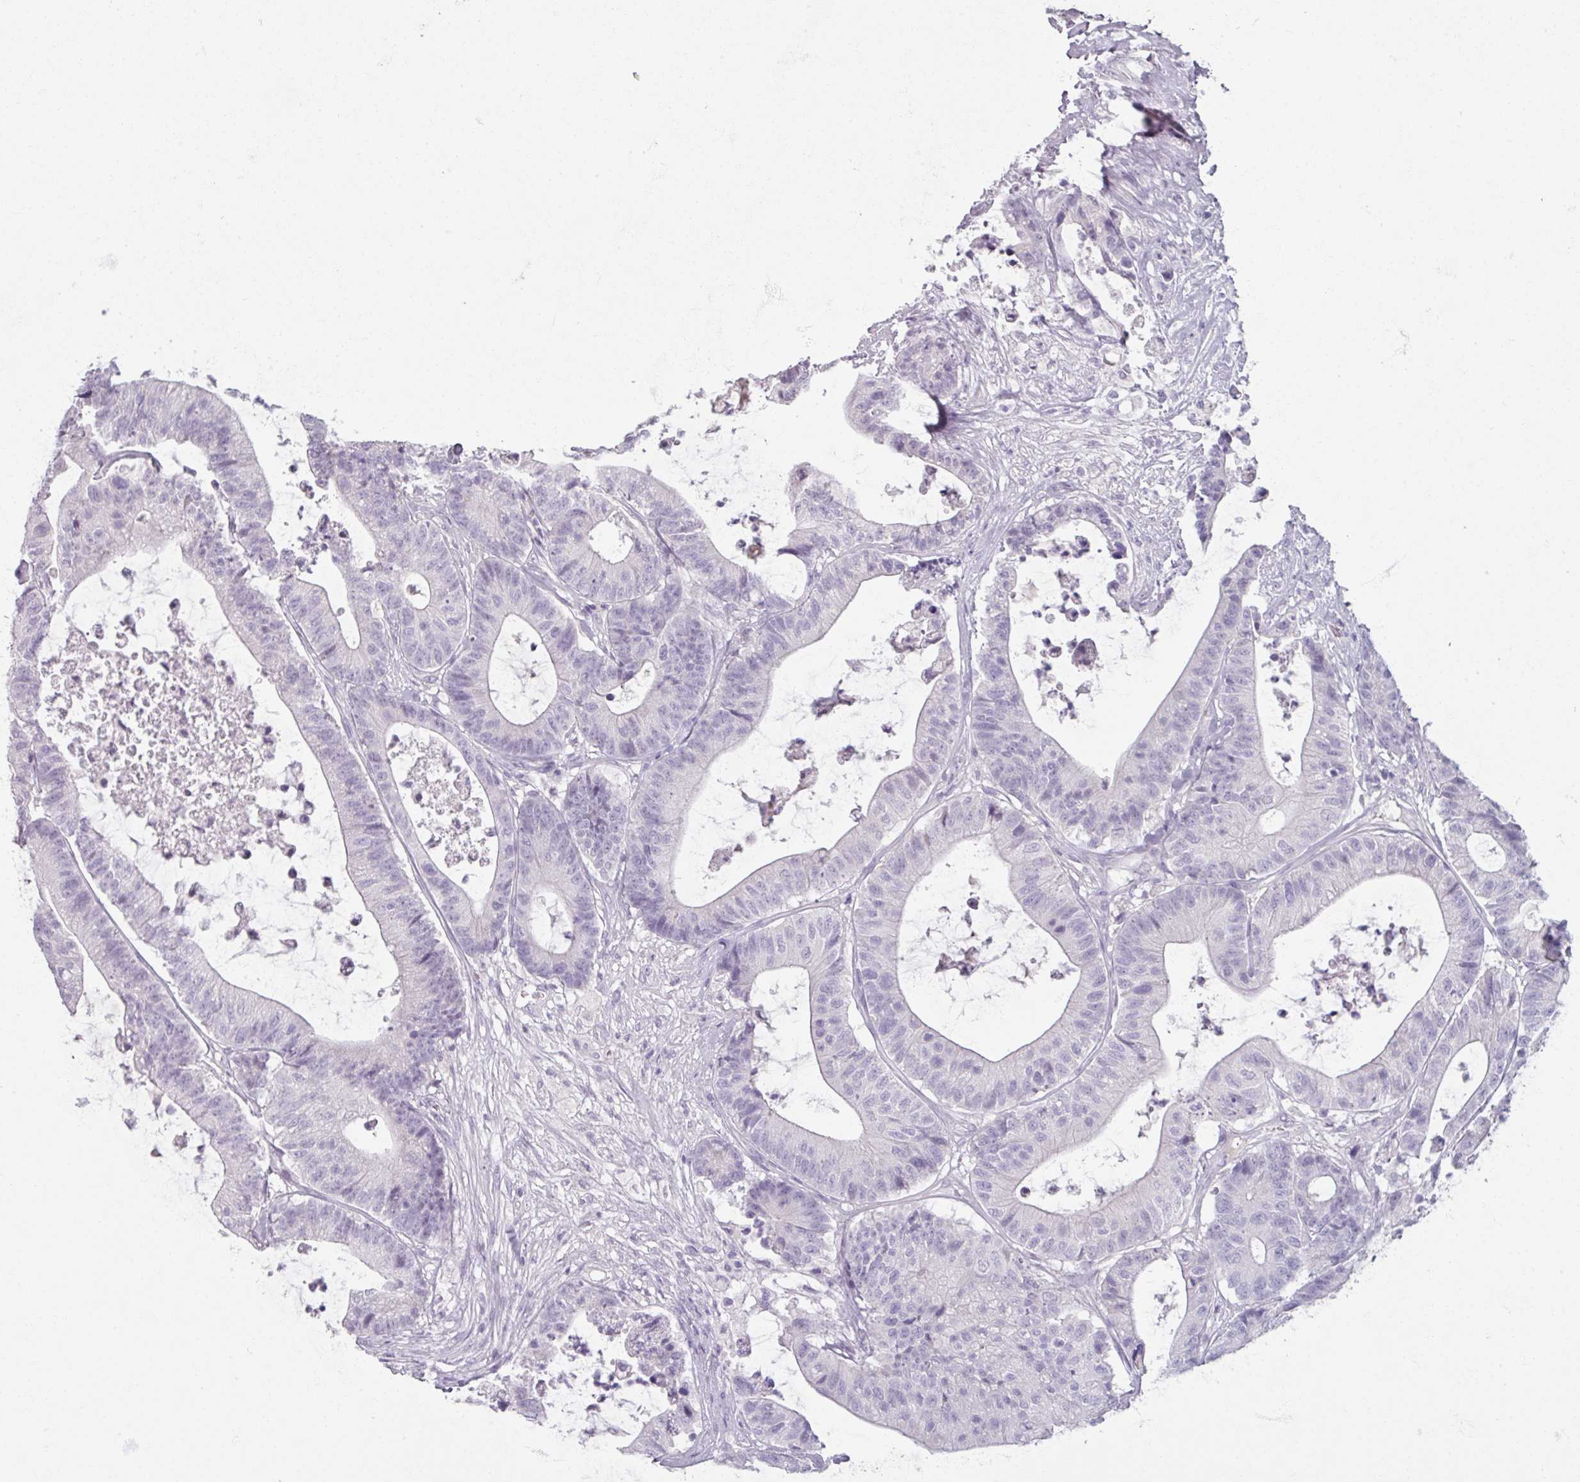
{"staining": {"intensity": "negative", "quantity": "none", "location": "none"}, "tissue": "colorectal cancer", "cell_type": "Tumor cells", "image_type": "cancer", "snomed": [{"axis": "morphology", "description": "Adenocarcinoma, NOS"}, {"axis": "topography", "description": "Colon"}], "caption": "Adenocarcinoma (colorectal) stained for a protein using immunohistochemistry displays no positivity tumor cells.", "gene": "SLC27A5", "patient": {"sex": "female", "age": 84}}